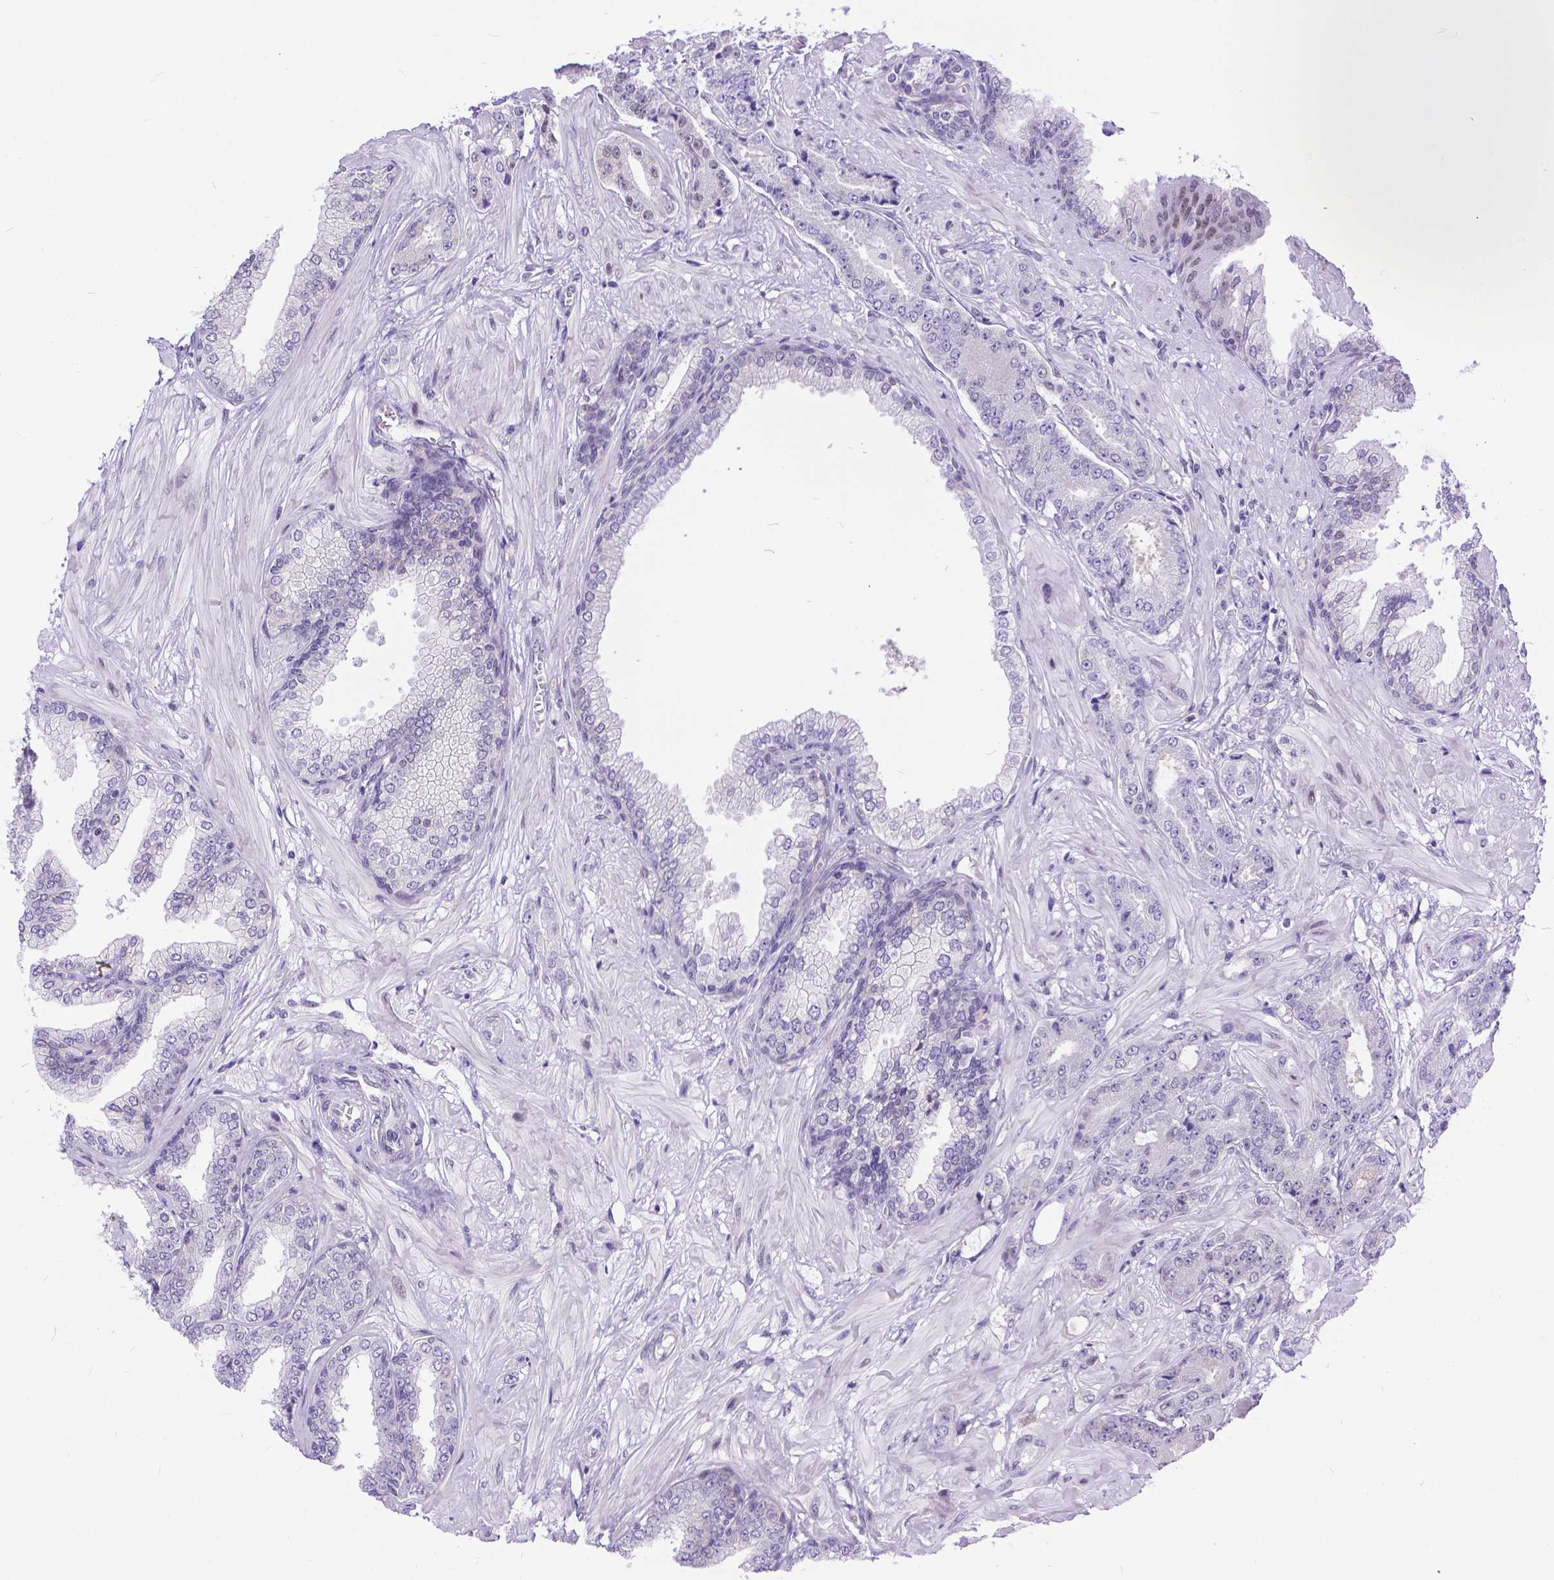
{"staining": {"intensity": "negative", "quantity": "none", "location": "none"}, "tissue": "prostate cancer", "cell_type": "Tumor cells", "image_type": "cancer", "snomed": [{"axis": "morphology", "description": "Adenocarcinoma, Low grade"}, {"axis": "topography", "description": "Prostate"}], "caption": "IHC of prostate cancer (low-grade adenocarcinoma) reveals no staining in tumor cells. The staining is performed using DAB (3,3'-diaminobenzidine) brown chromogen with nuclei counter-stained in using hematoxylin.", "gene": "FAM124B", "patient": {"sex": "male", "age": 55}}